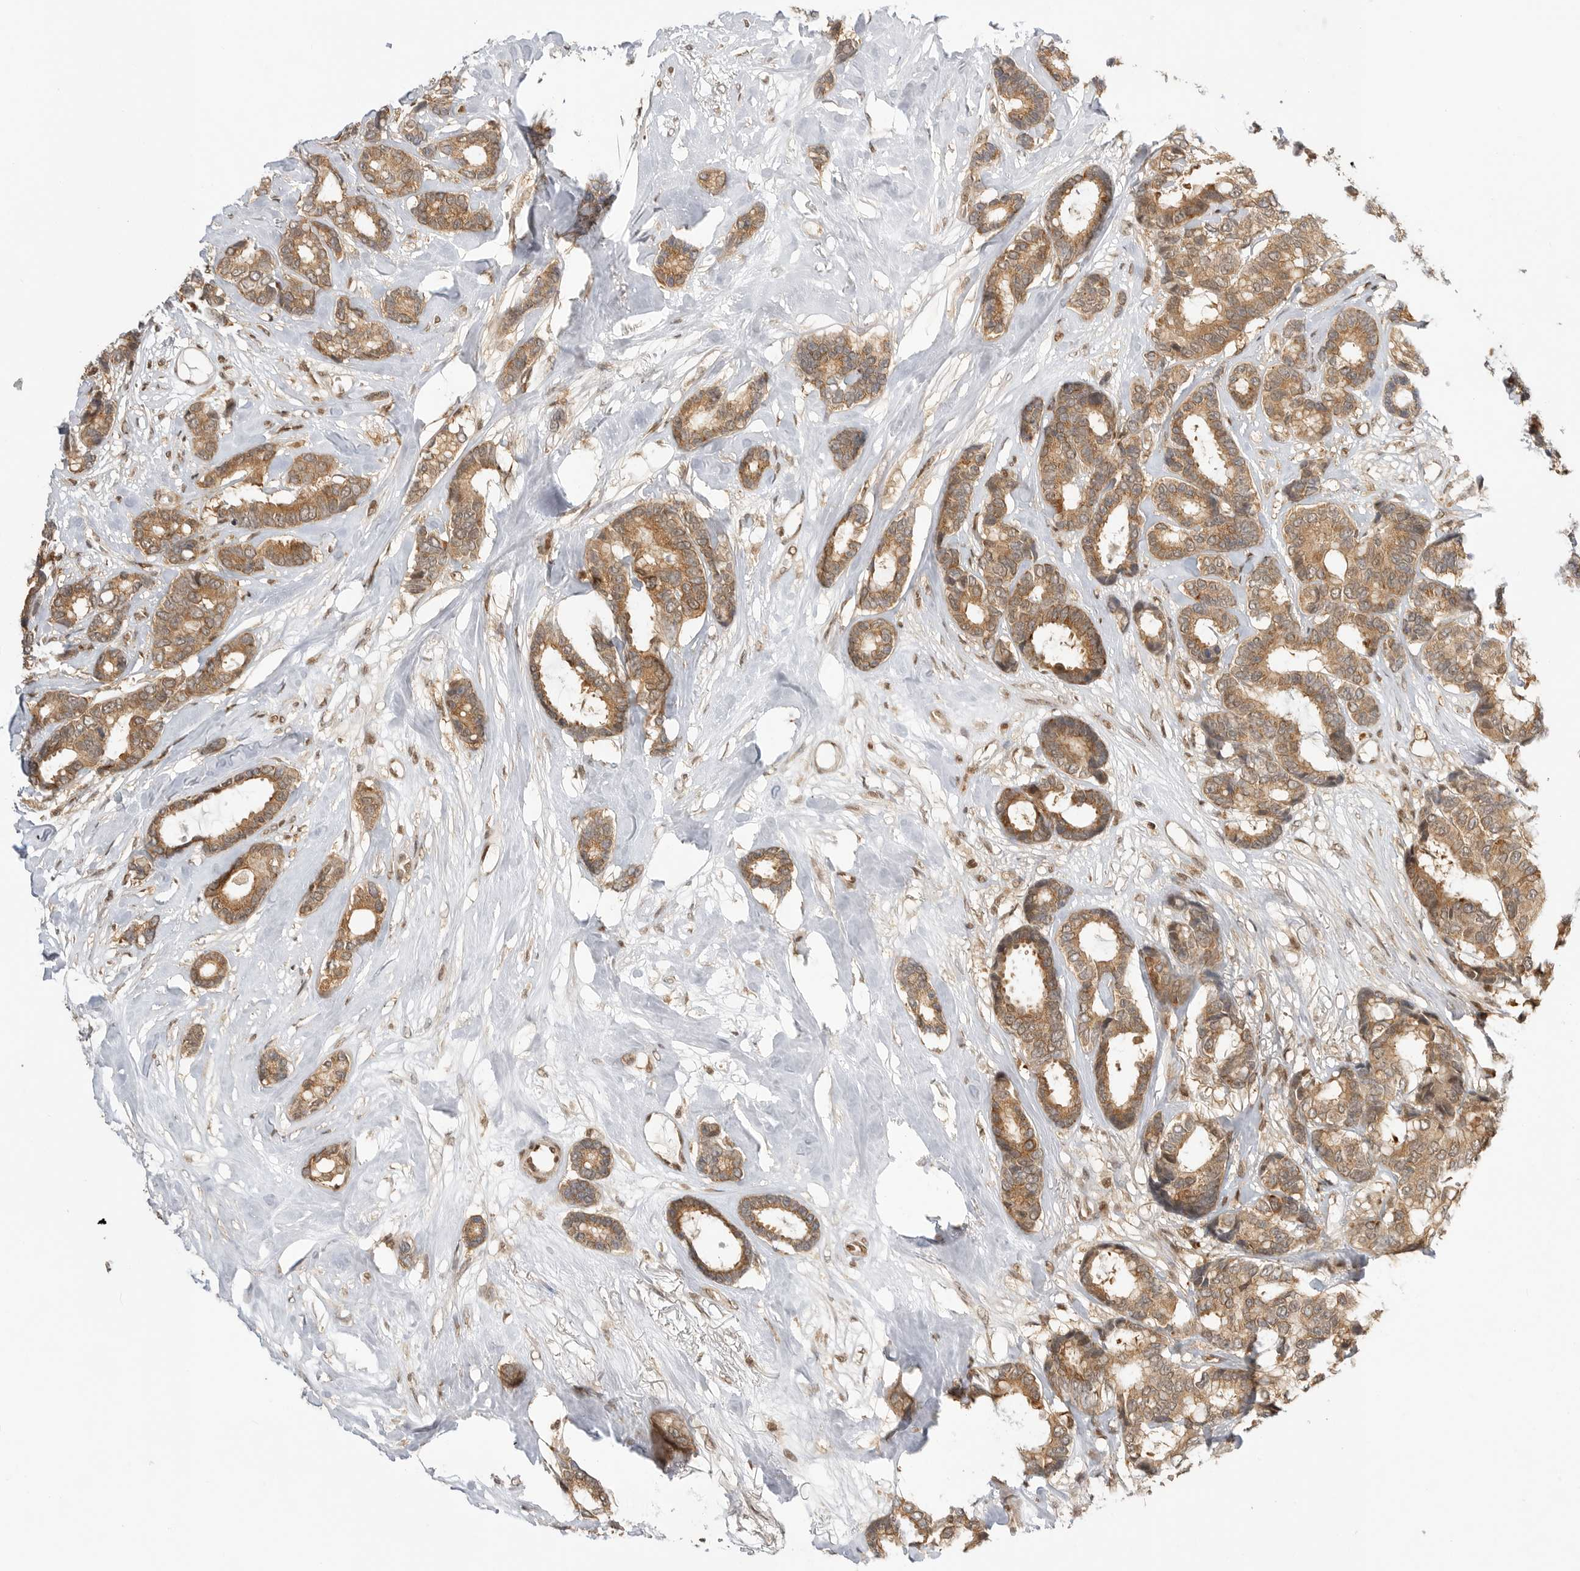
{"staining": {"intensity": "moderate", "quantity": ">75%", "location": "cytoplasmic/membranous"}, "tissue": "breast cancer", "cell_type": "Tumor cells", "image_type": "cancer", "snomed": [{"axis": "morphology", "description": "Duct carcinoma"}, {"axis": "topography", "description": "Breast"}], "caption": "The immunohistochemical stain shows moderate cytoplasmic/membranous expression in tumor cells of breast cancer tissue. Nuclei are stained in blue.", "gene": "ALKAL1", "patient": {"sex": "female", "age": 87}}